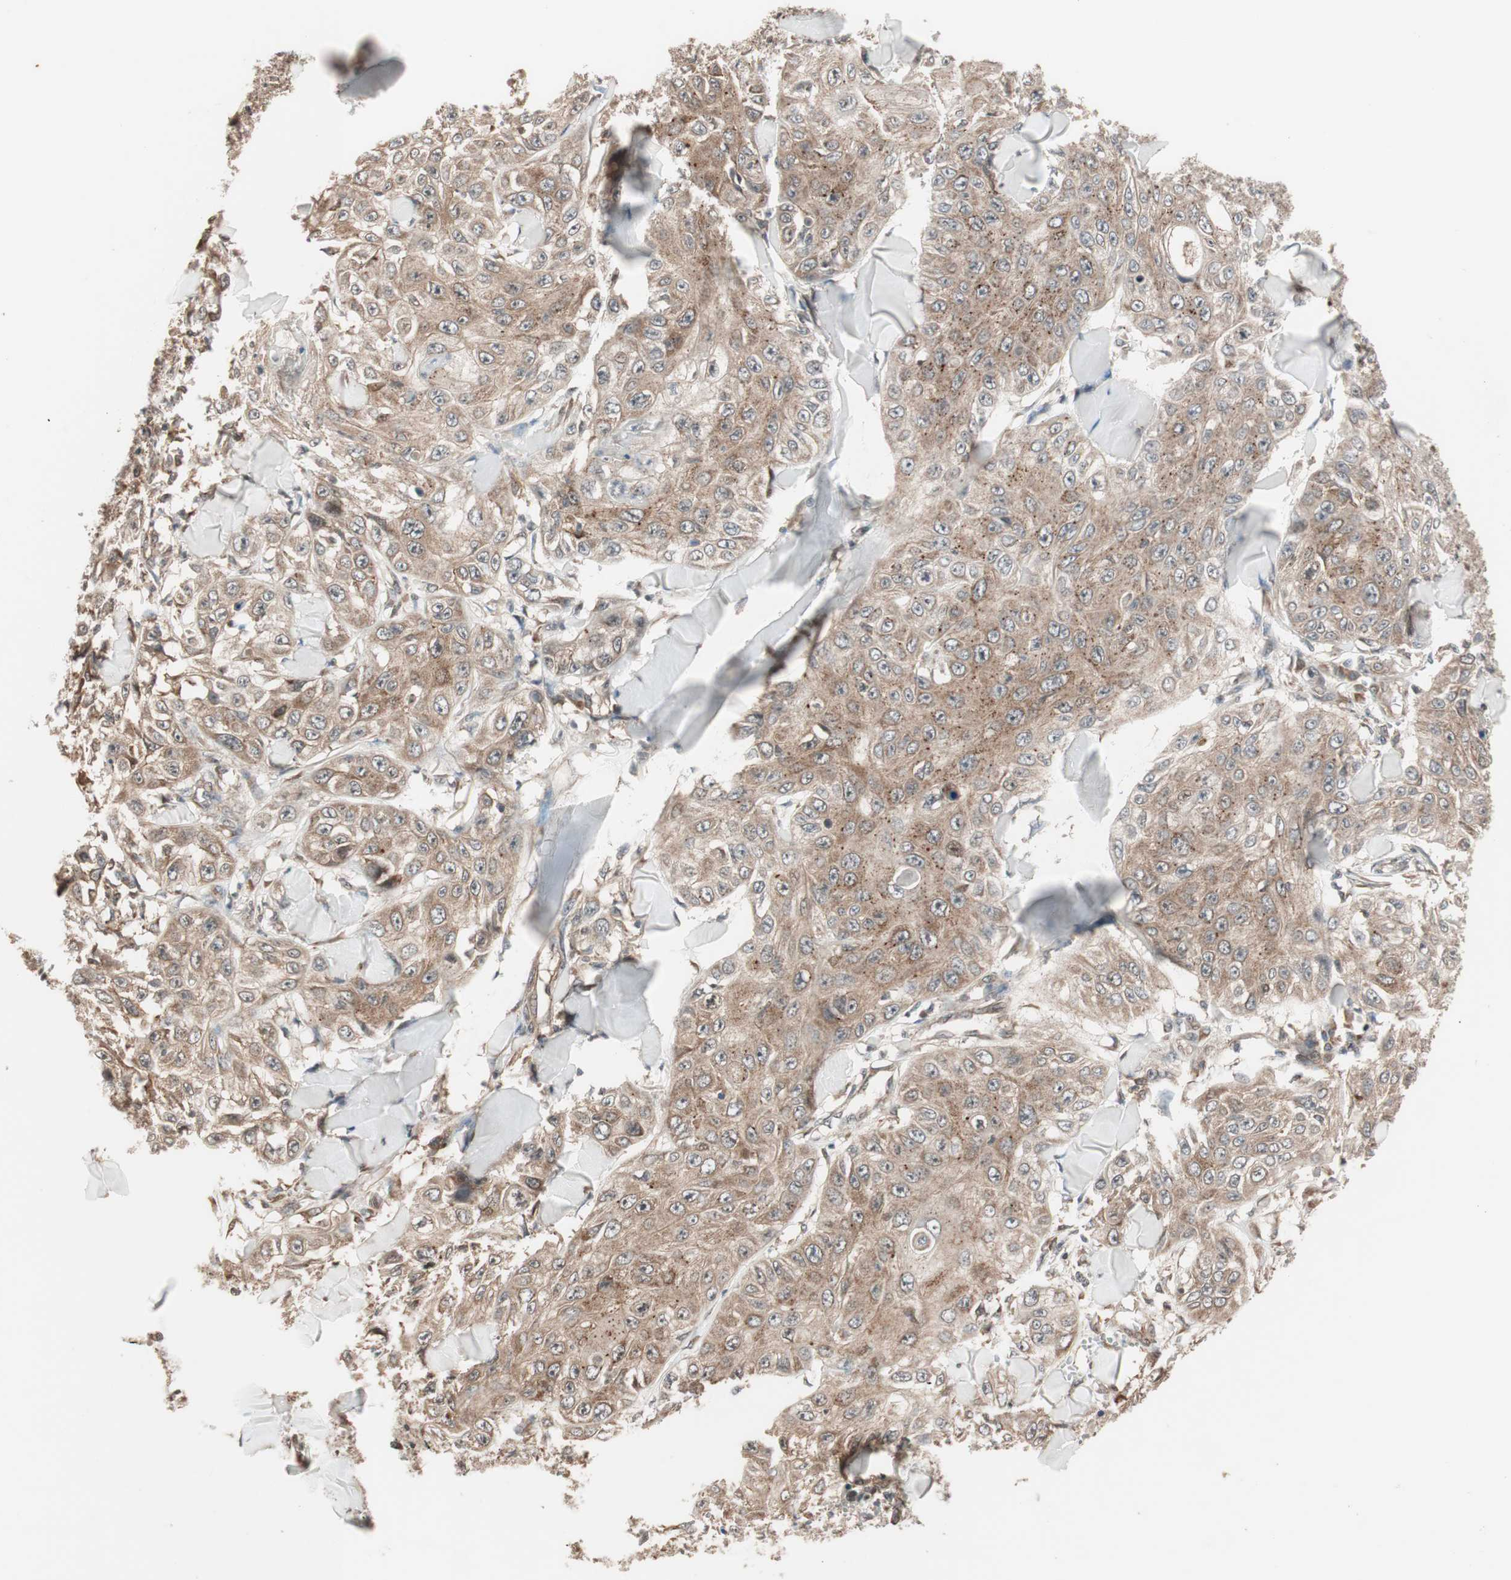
{"staining": {"intensity": "moderate", "quantity": ">75%", "location": "cytoplasmic/membranous"}, "tissue": "skin cancer", "cell_type": "Tumor cells", "image_type": "cancer", "snomed": [{"axis": "morphology", "description": "Squamous cell carcinoma, NOS"}, {"axis": "topography", "description": "Skin"}], "caption": "A brown stain highlights moderate cytoplasmic/membranous staining of a protein in human skin squamous cell carcinoma tumor cells.", "gene": "FBXO5", "patient": {"sex": "male", "age": 86}}